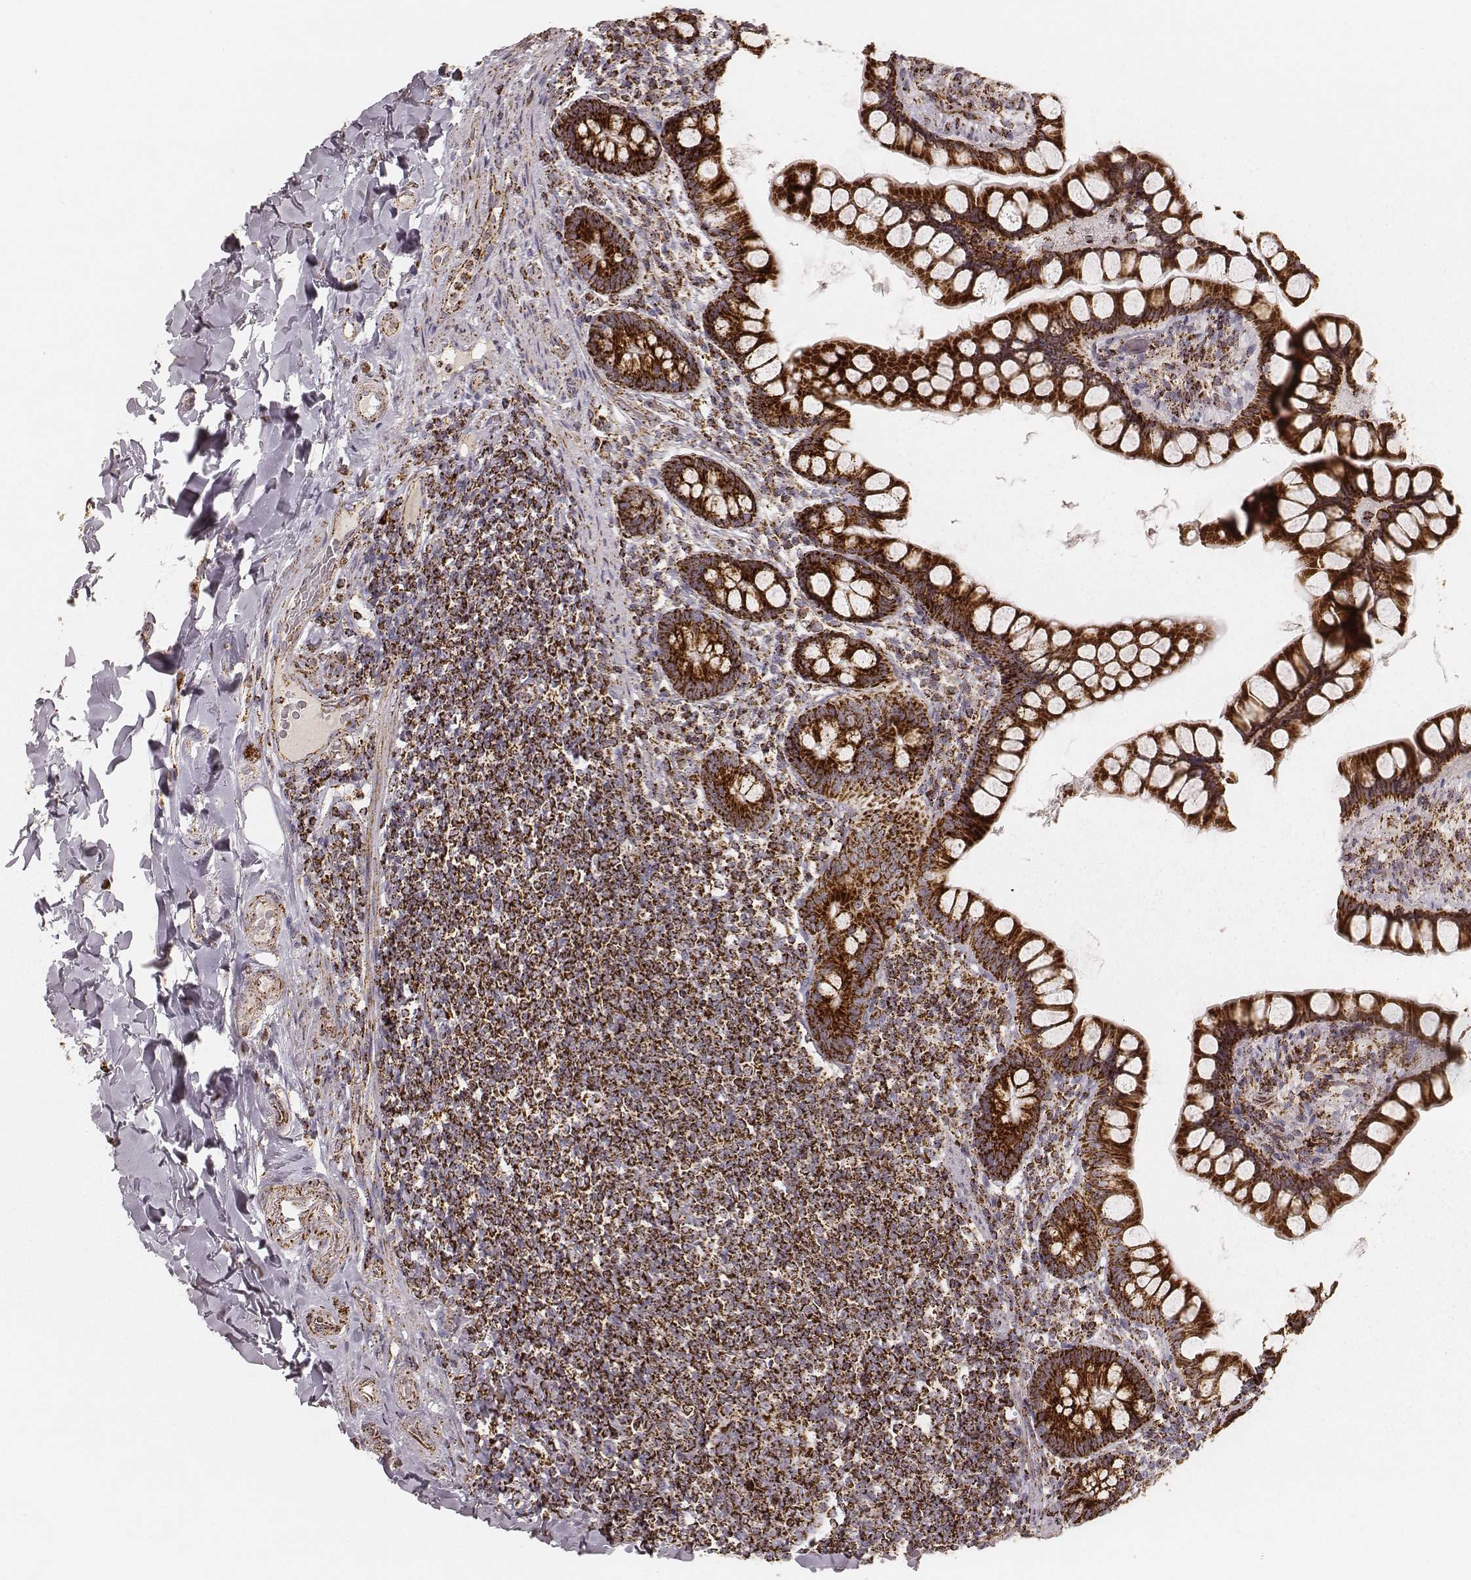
{"staining": {"intensity": "strong", "quantity": ">75%", "location": "cytoplasmic/membranous"}, "tissue": "small intestine", "cell_type": "Glandular cells", "image_type": "normal", "snomed": [{"axis": "morphology", "description": "Normal tissue, NOS"}, {"axis": "topography", "description": "Small intestine"}], "caption": "Small intestine stained for a protein (brown) demonstrates strong cytoplasmic/membranous positive positivity in about >75% of glandular cells.", "gene": "CS", "patient": {"sex": "male", "age": 70}}